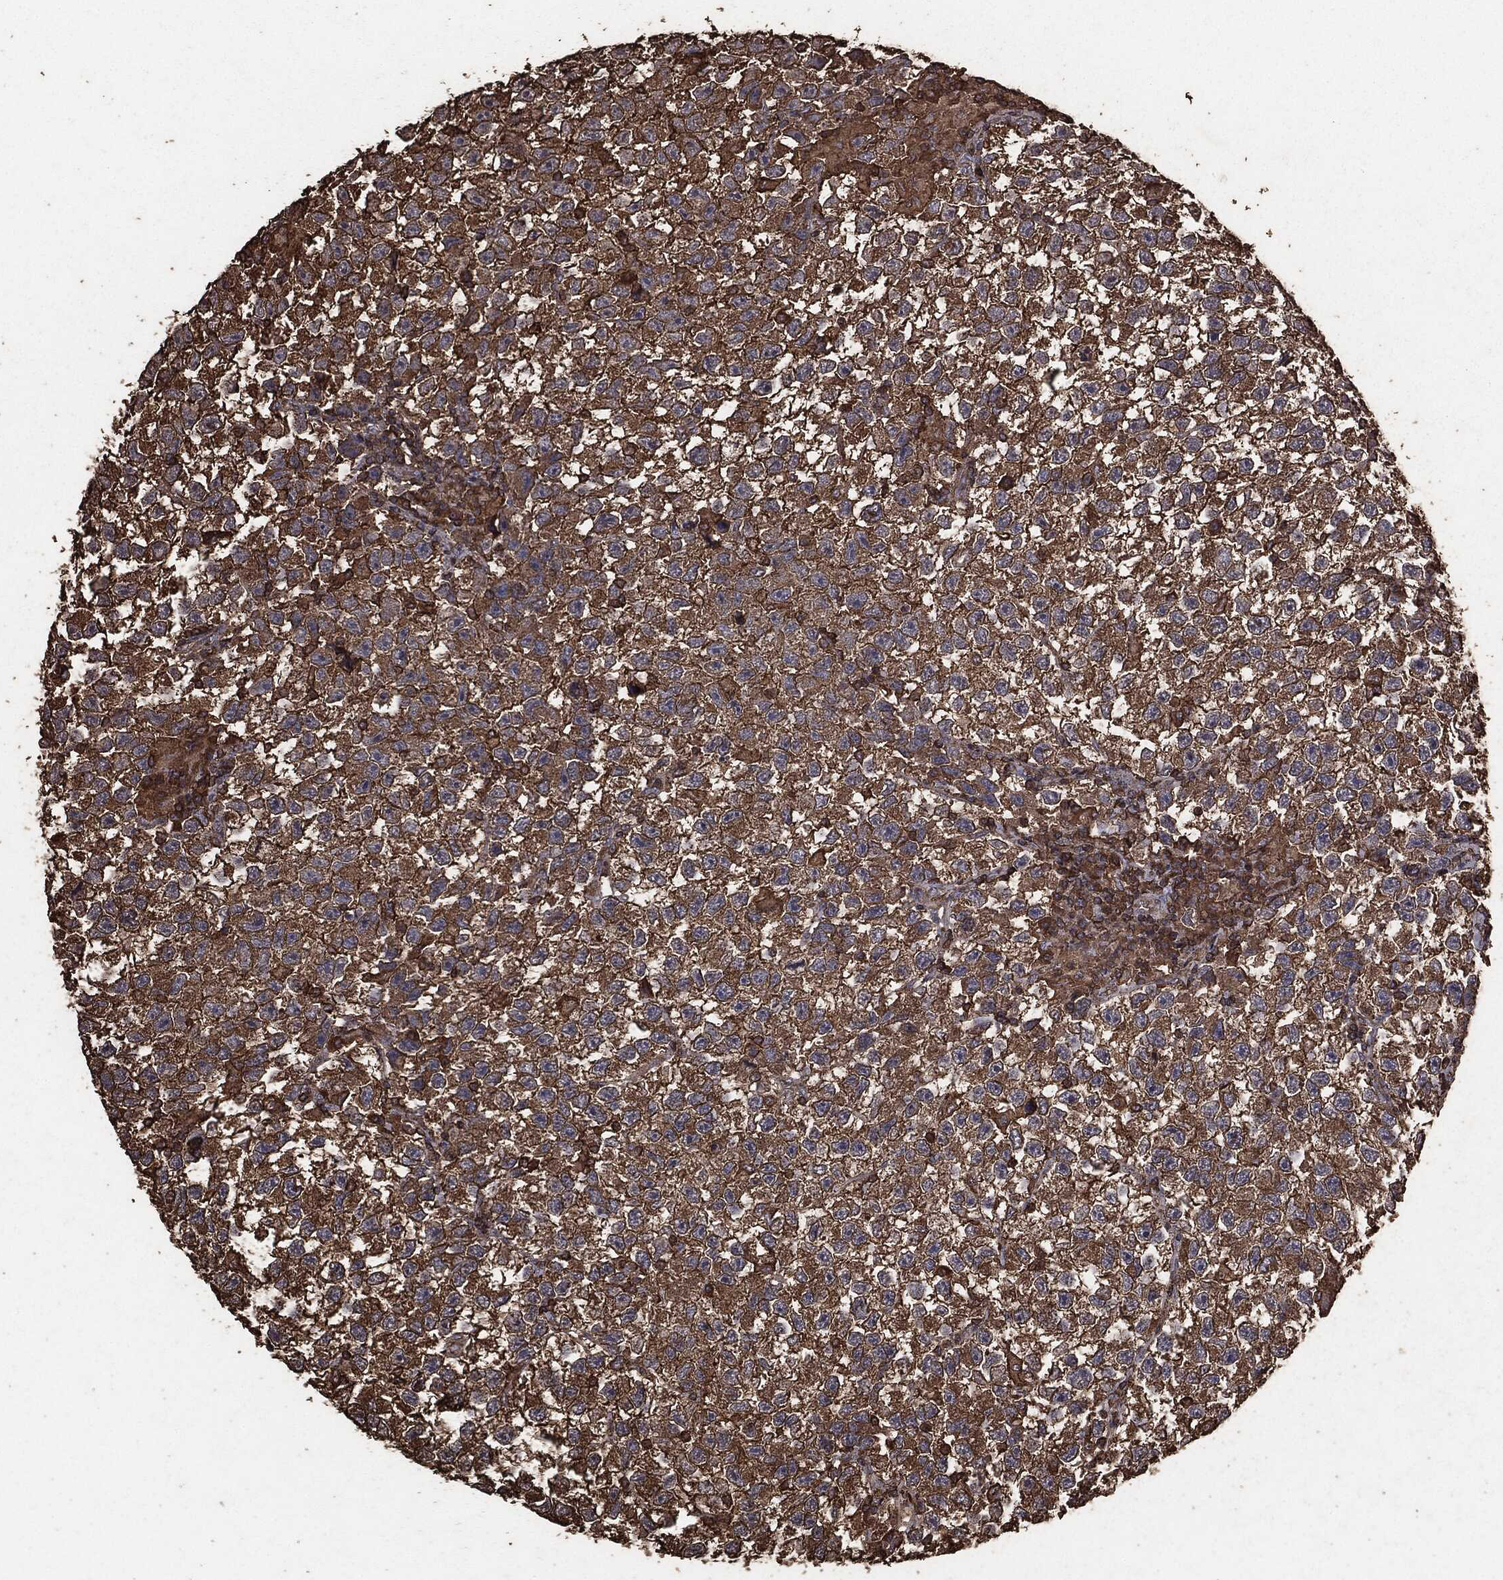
{"staining": {"intensity": "moderate", "quantity": ">75%", "location": "cytoplasmic/membranous"}, "tissue": "testis cancer", "cell_type": "Tumor cells", "image_type": "cancer", "snomed": [{"axis": "morphology", "description": "Seminoma, NOS"}, {"axis": "topography", "description": "Testis"}], "caption": "High-power microscopy captured an immunohistochemistry photomicrograph of testis cancer (seminoma), revealing moderate cytoplasmic/membranous positivity in approximately >75% of tumor cells. Using DAB (brown) and hematoxylin (blue) stains, captured at high magnification using brightfield microscopy.", "gene": "MTOR", "patient": {"sex": "male", "age": 26}}